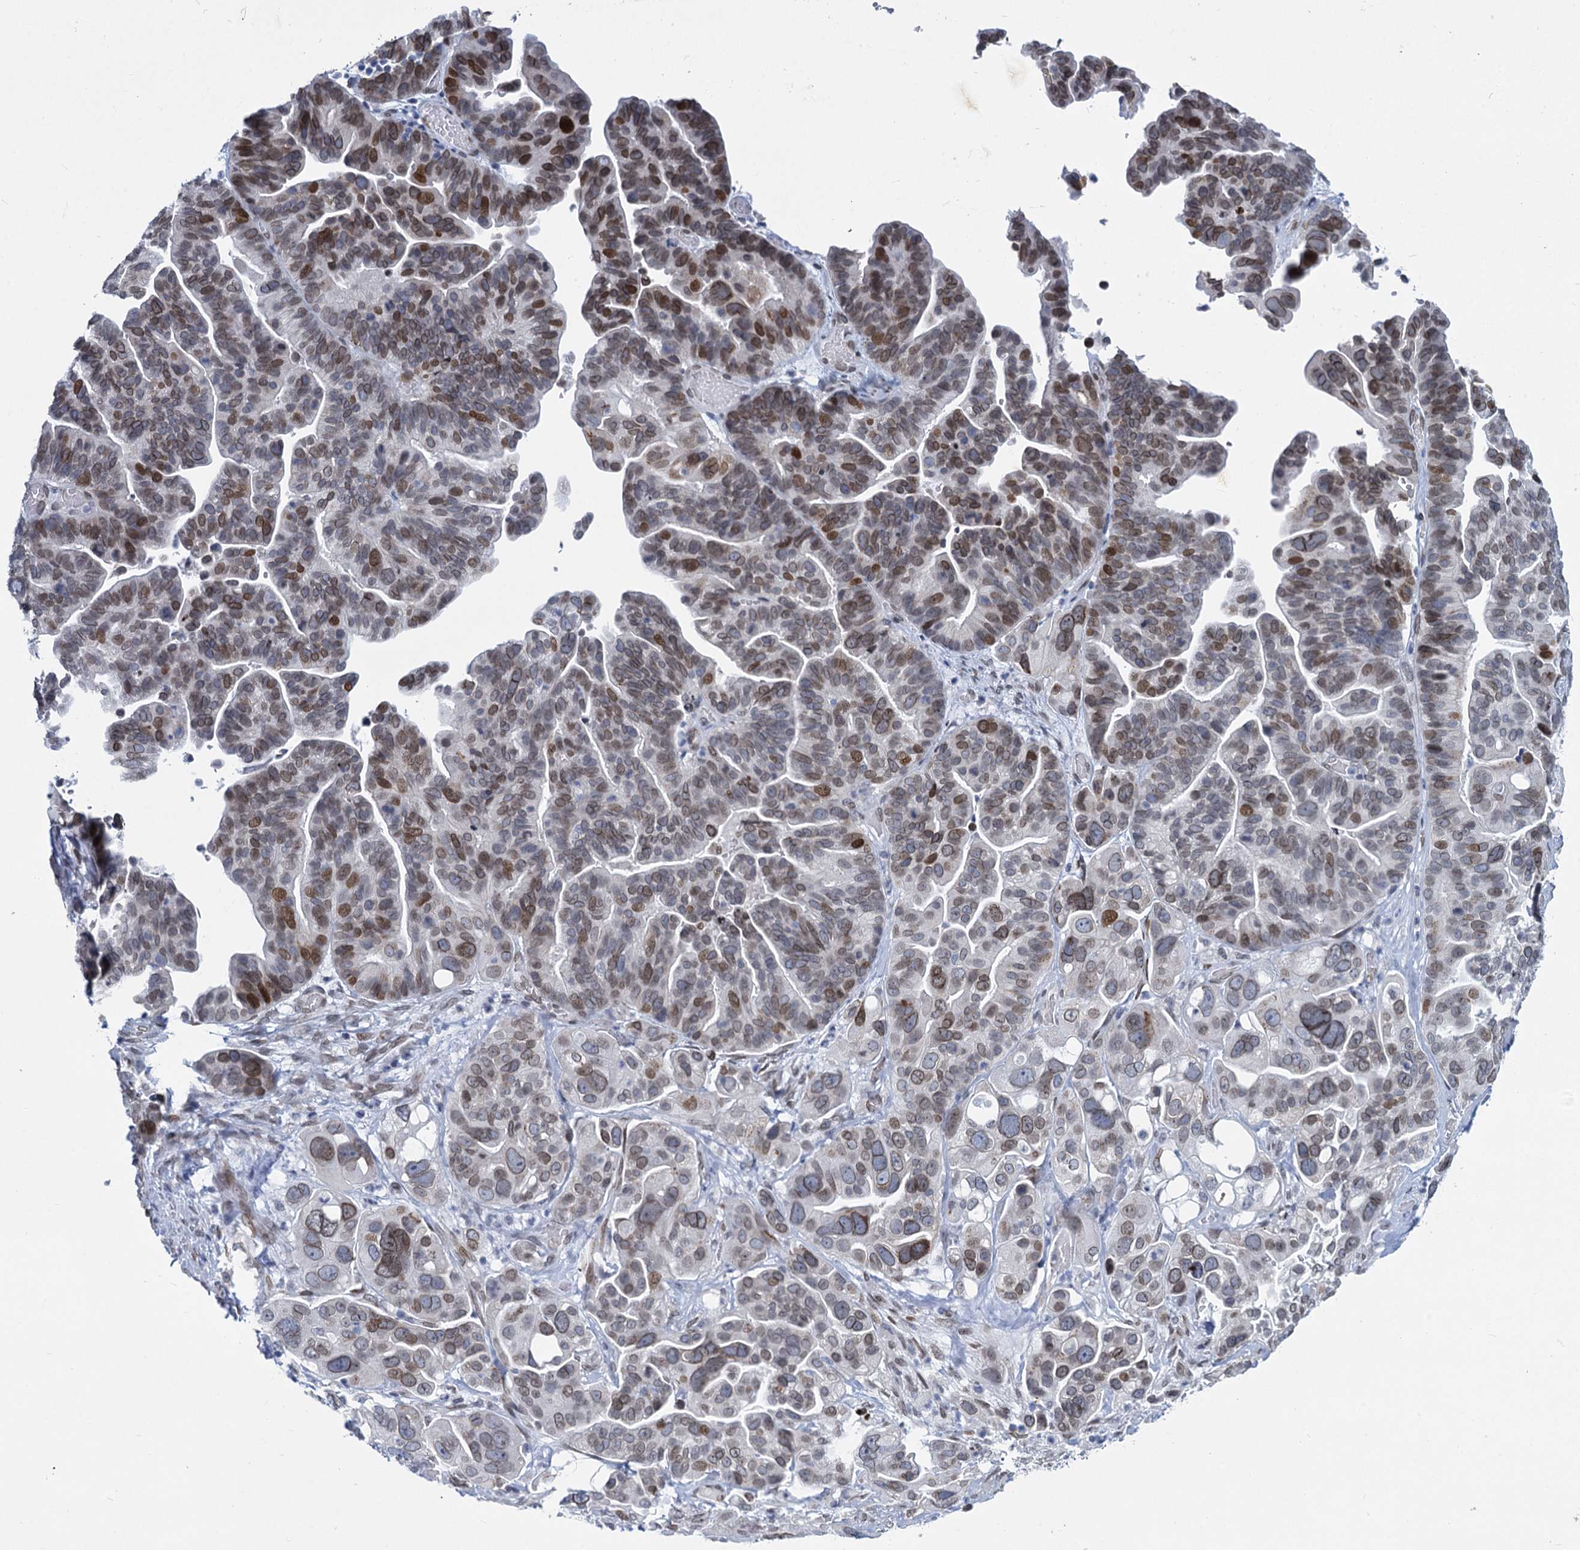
{"staining": {"intensity": "moderate", "quantity": "25%-75%", "location": "cytoplasmic/membranous,nuclear"}, "tissue": "ovarian cancer", "cell_type": "Tumor cells", "image_type": "cancer", "snomed": [{"axis": "morphology", "description": "Cystadenocarcinoma, serous, NOS"}, {"axis": "topography", "description": "Ovary"}], "caption": "Protein staining exhibits moderate cytoplasmic/membranous and nuclear expression in about 25%-75% of tumor cells in ovarian serous cystadenocarcinoma.", "gene": "PRSS35", "patient": {"sex": "female", "age": 56}}